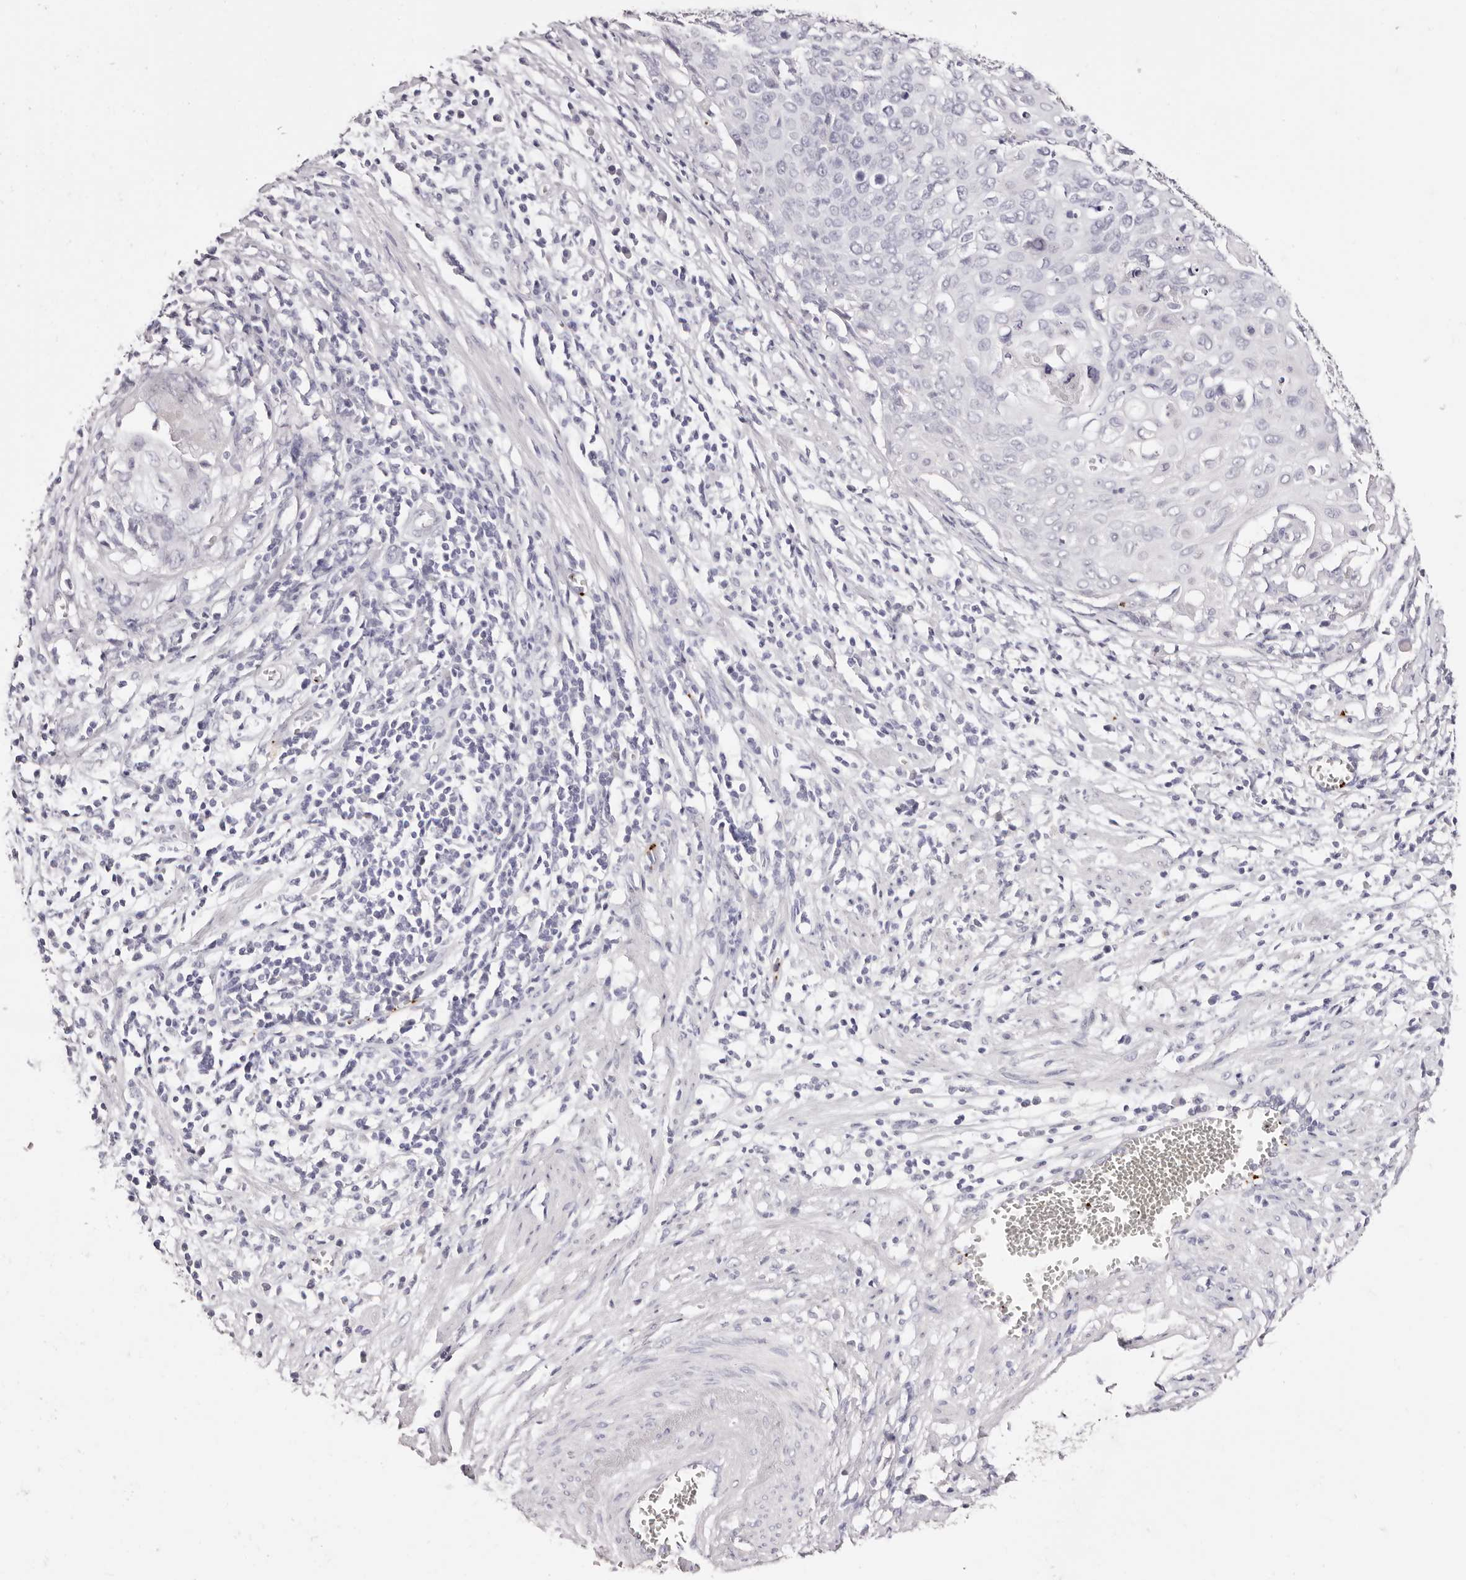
{"staining": {"intensity": "negative", "quantity": "none", "location": "none"}, "tissue": "cervical cancer", "cell_type": "Tumor cells", "image_type": "cancer", "snomed": [{"axis": "morphology", "description": "Squamous cell carcinoma, NOS"}, {"axis": "topography", "description": "Cervix"}], "caption": "Cervical cancer was stained to show a protein in brown. There is no significant staining in tumor cells.", "gene": "PF4", "patient": {"sex": "female", "age": 39}}